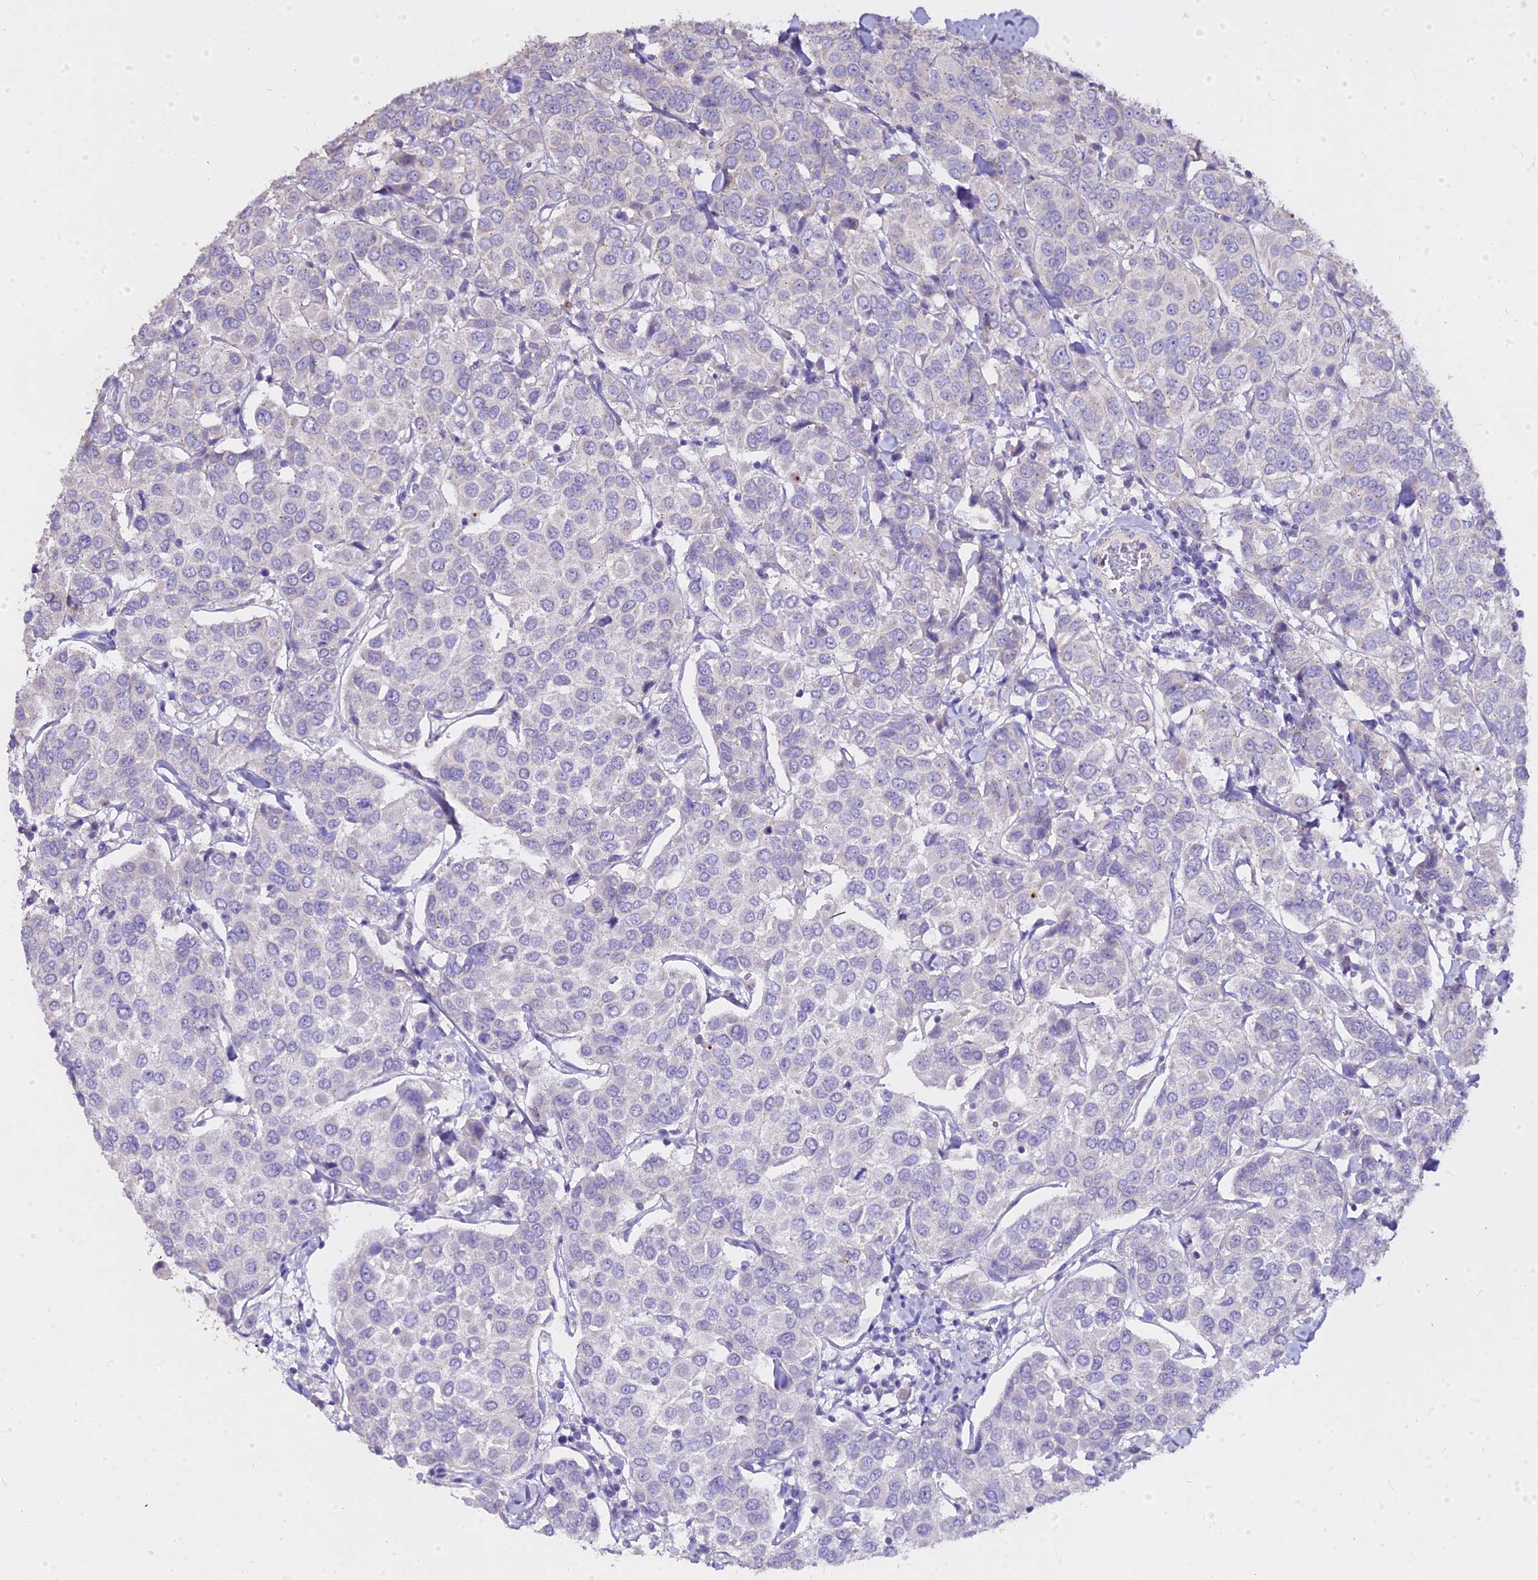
{"staining": {"intensity": "negative", "quantity": "none", "location": "none"}, "tissue": "breast cancer", "cell_type": "Tumor cells", "image_type": "cancer", "snomed": [{"axis": "morphology", "description": "Duct carcinoma"}, {"axis": "topography", "description": "Breast"}], "caption": "Human breast intraductal carcinoma stained for a protein using IHC demonstrates no expression in tumor cells.", "gene": "GLYAT", "patient": {"sex": "female", "age": 55}}